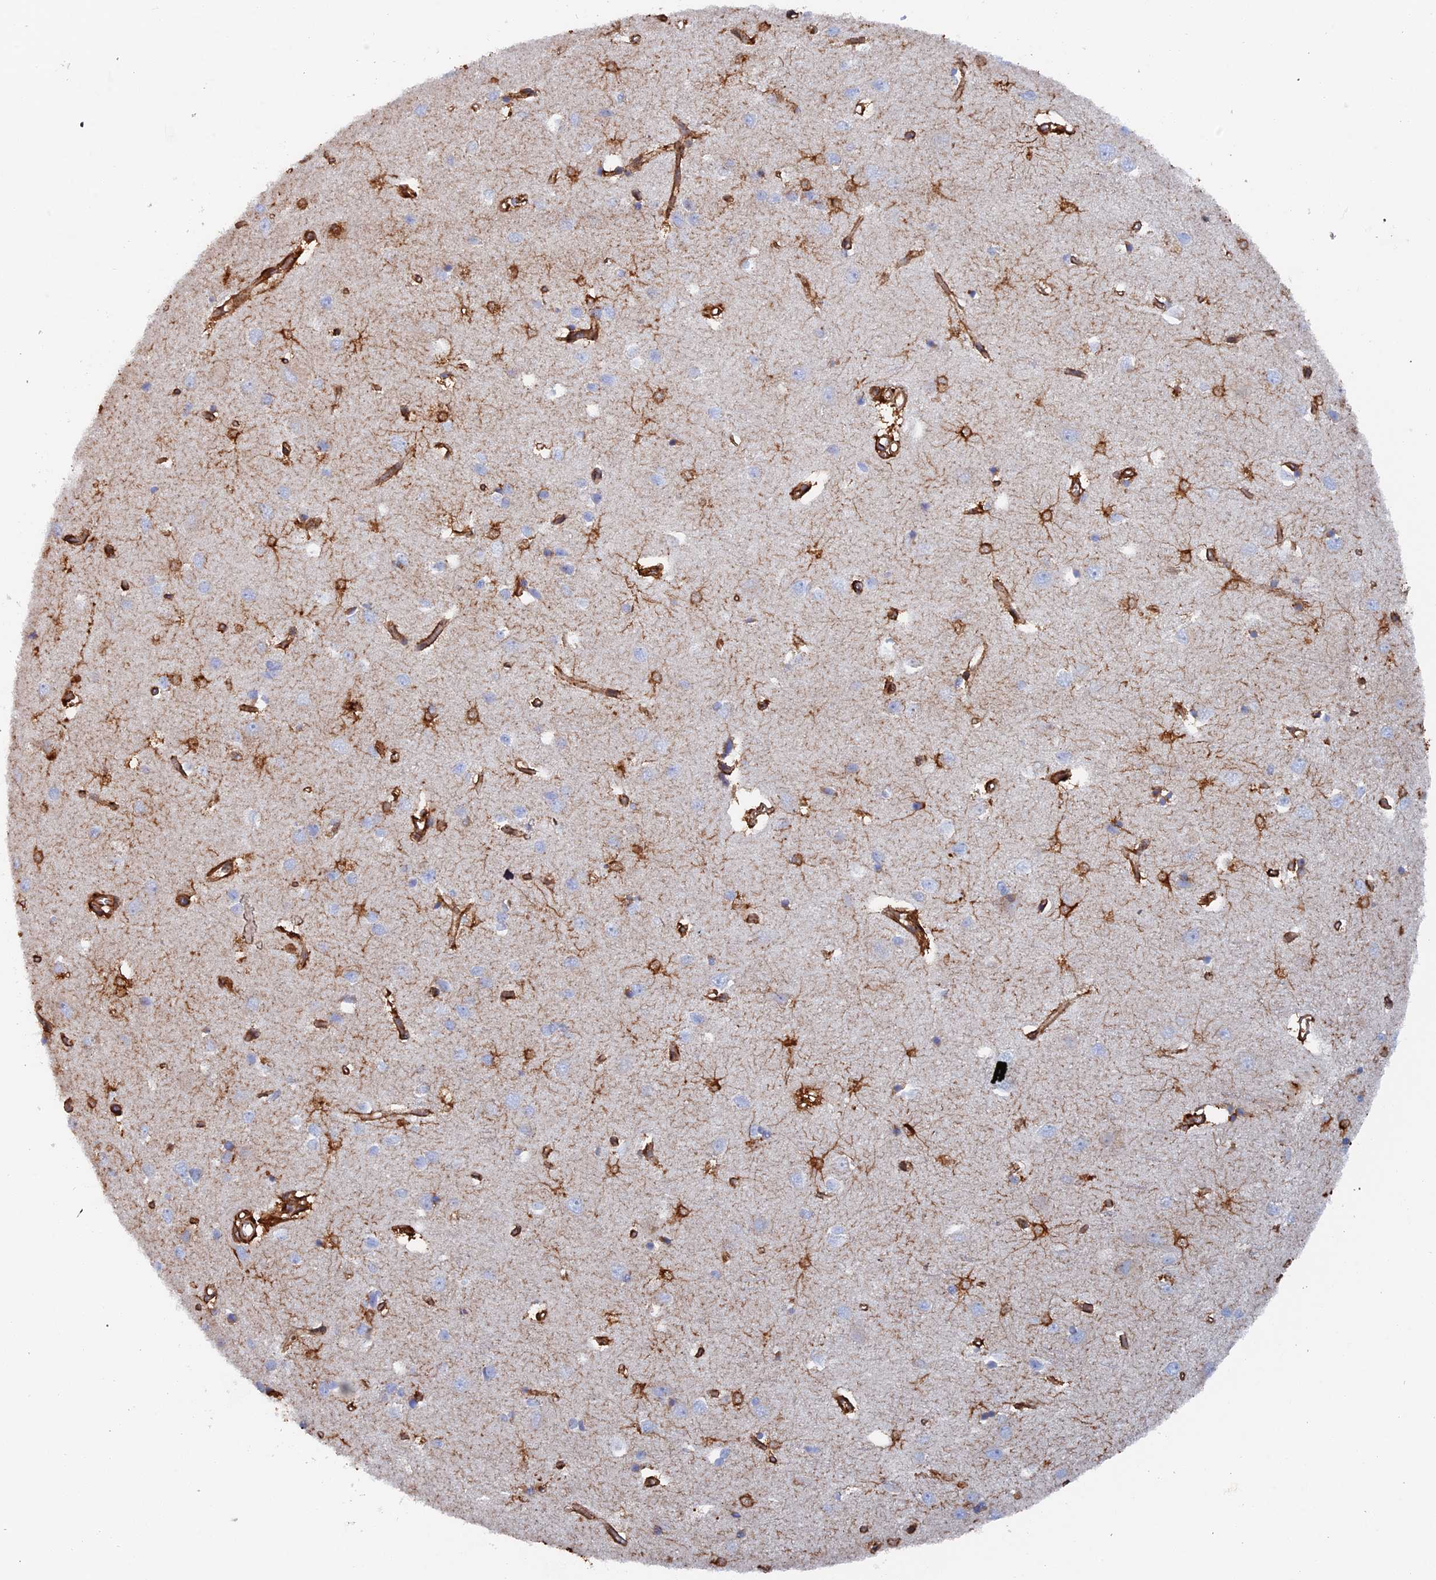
{"staining": {"intensity": "moderate", "quantity": ">75%", "location": "cytoplasmic/membranous"}, "tissue": "cerebral cortex", "cell_type": "Endothelial cells", "image_type": "normal", "snomed": [{"axis": "morphology", "description": "Normal tissue, NOS"}, {"axis": "topography", "description": "Cerebral cortex"}], "caption": "Protein staining displays moderate cytoplasmic/membranous expression in about >75% of endothelial cells in normal cerebral cortex. The staining was performed using DAB, with brown indicating positive protein expression. Nuclei are stained blue with hematoxylin.", "gene": "COG7", "patient": {"sex": "female", "age": 64}}